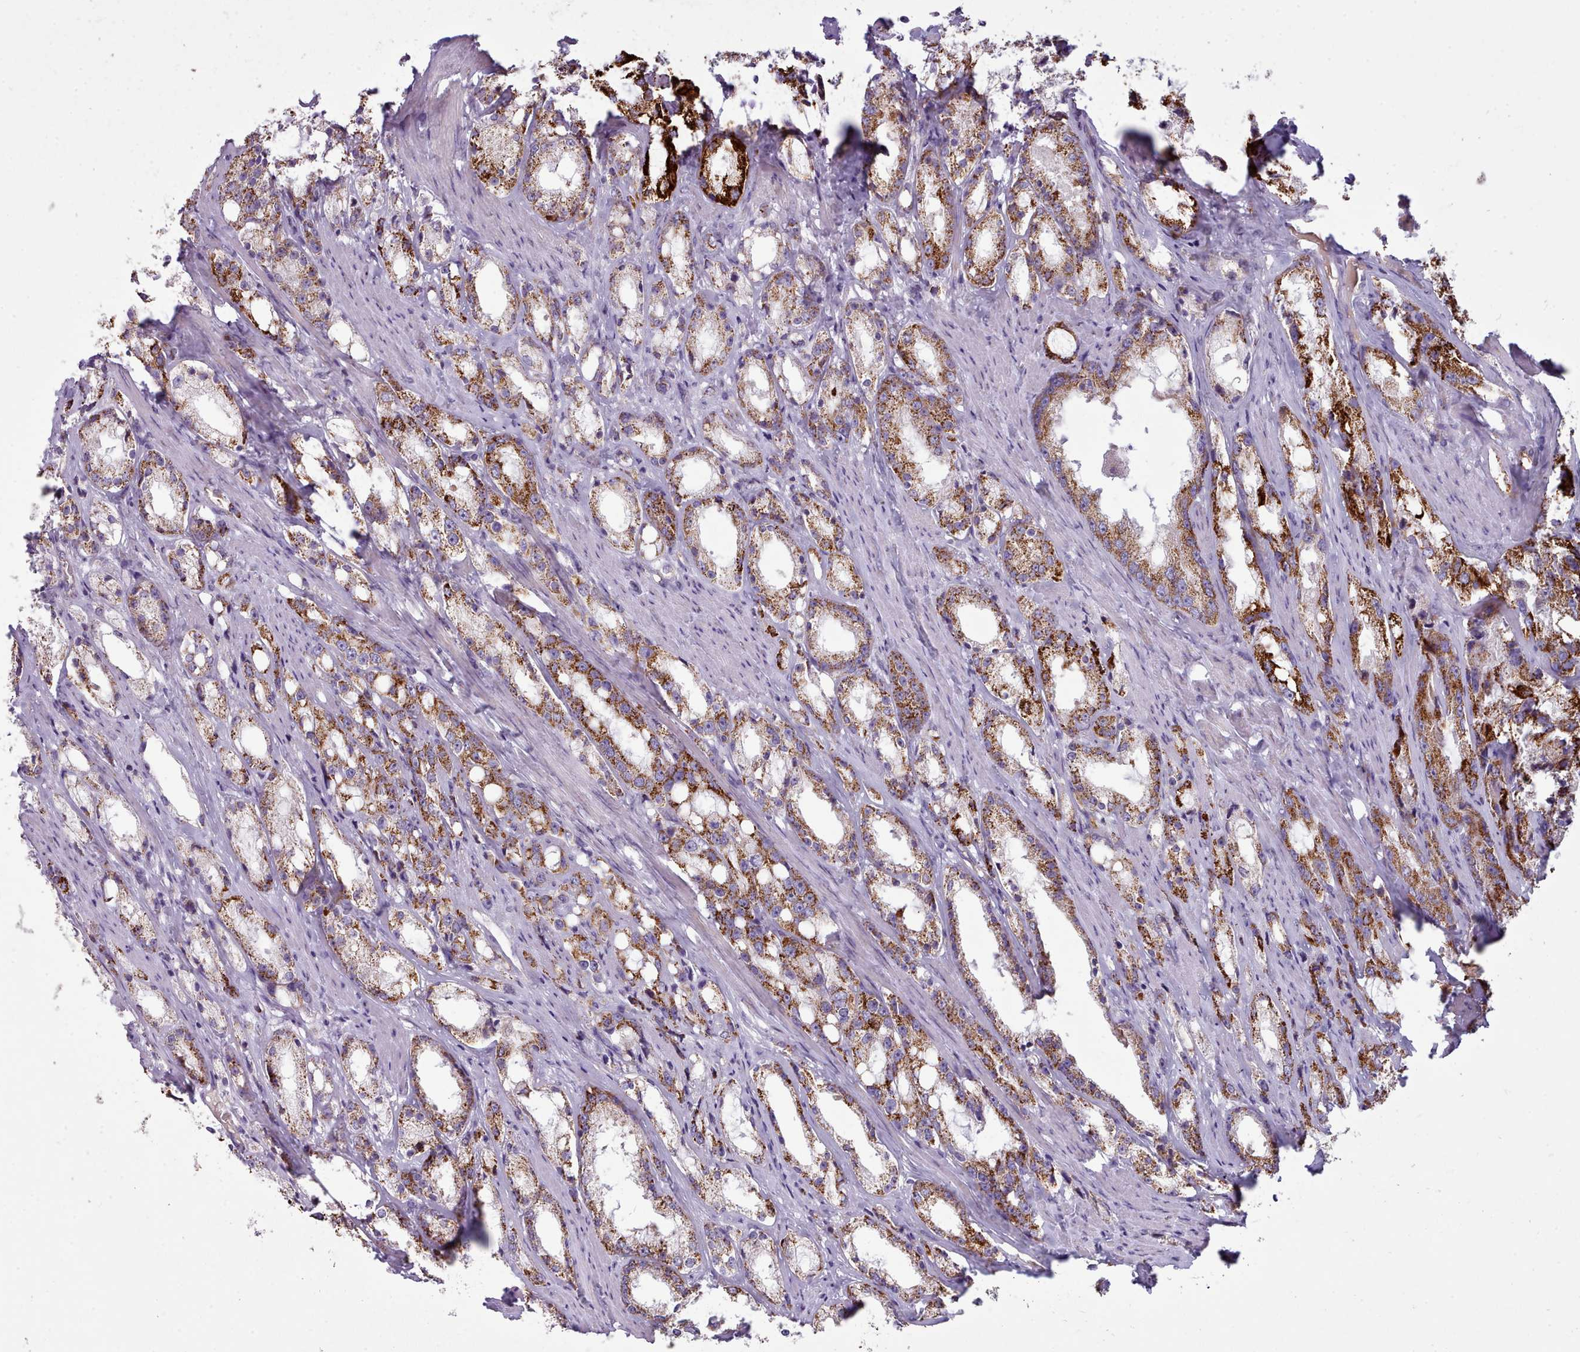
{"staining": {"intensity": "strong", "quantity": ">75%", "location": "cytoplasmic/membranous"}, "tissue": "prostate cancer", "cell_type": "Tumor cells", "image_type": "cancer", "snomed": [{"axis": "morphology", "description": "Adenocarcinoma, High grade"}, {"axis": "topography", "description": "Prostate"}], "caption": "A high-resolution photomicrograph shows immunohistochemistry (IHC) staining of prostate adenocarcinoma (high-grade), which demonstrates strong cytoplasmic/membranous positivity in about >75% of tumor cells. (Stains: DAB in brown, nuclei in blue, Microscopy: brightfield microscopy at high magnification).", "gene": "SRP54", "patient": {"sex": "male", "age": 66}}